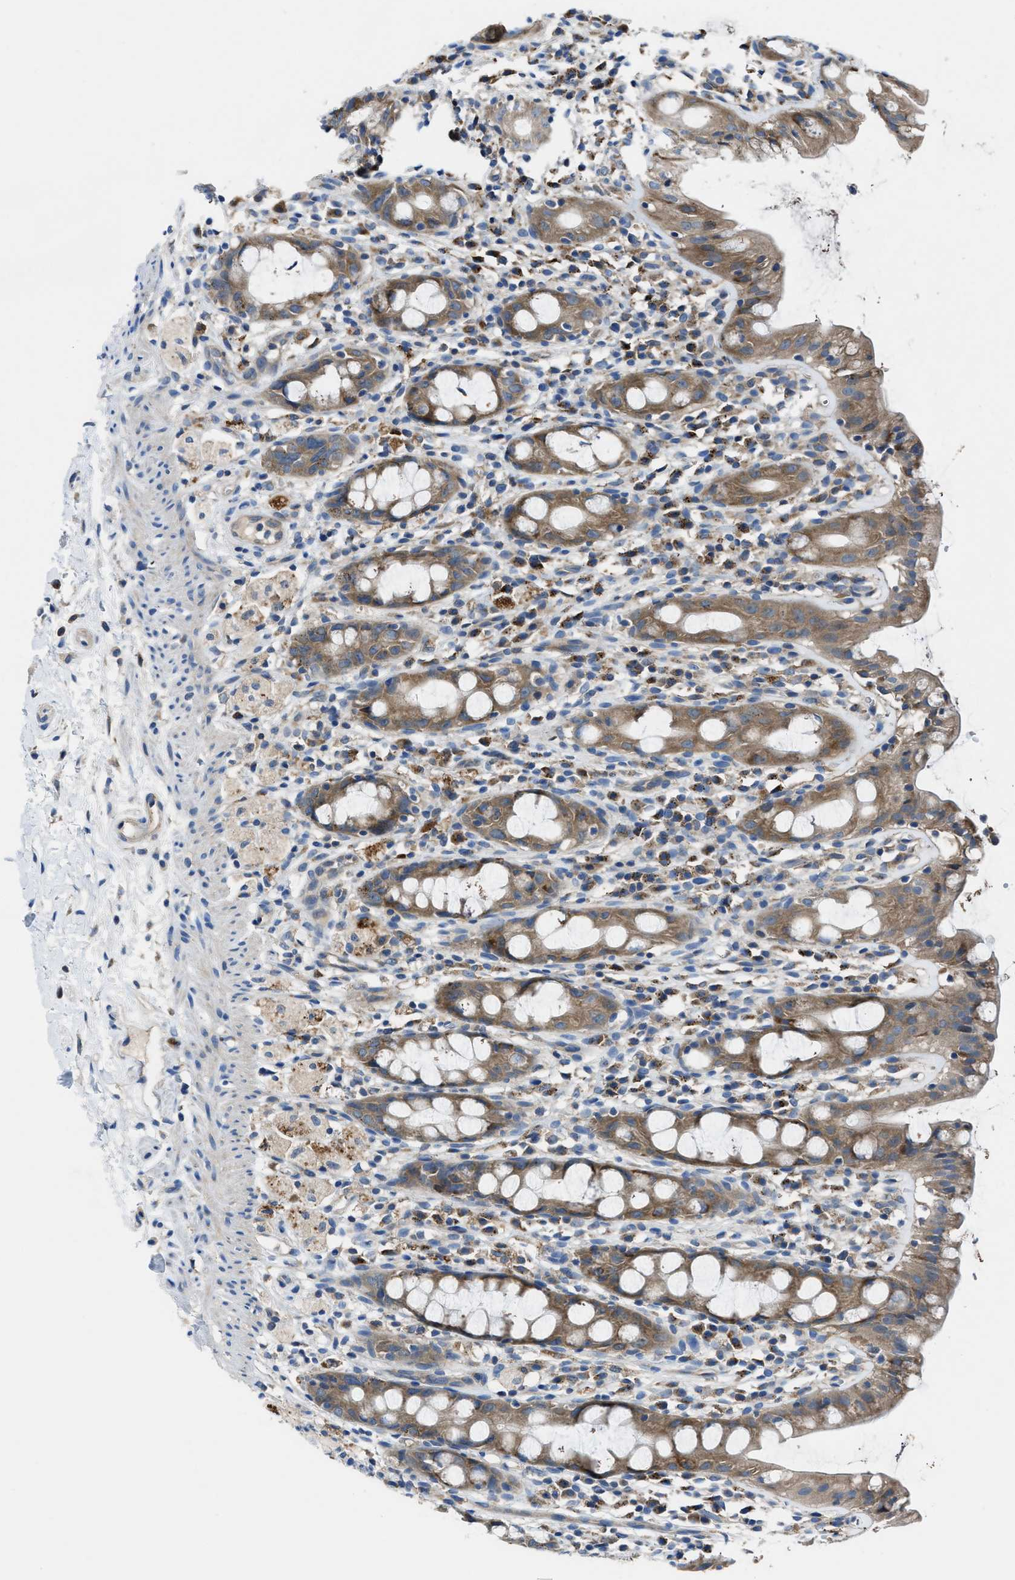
{"staining": {"intensity": "moderate", "quantity": "25%-75%", "location": "cytoplasmic/membranous"}, "tissue": "rectum", "cell_type": "Glandular cells", "image_type": "normal", "snomed": [{"axis": "morphology", "description": "Normal tissue, NOS"}, {"axis": "topography", "description": "Rectum"}], "caption": "Human rectum stained with a brown dye reveals moderate cytoplasmic/membranous positive expression in approximately 25%-75% of glandular cells.", "gene": "MAP3K20", "patient": {"sex": "male", "age": 44}}